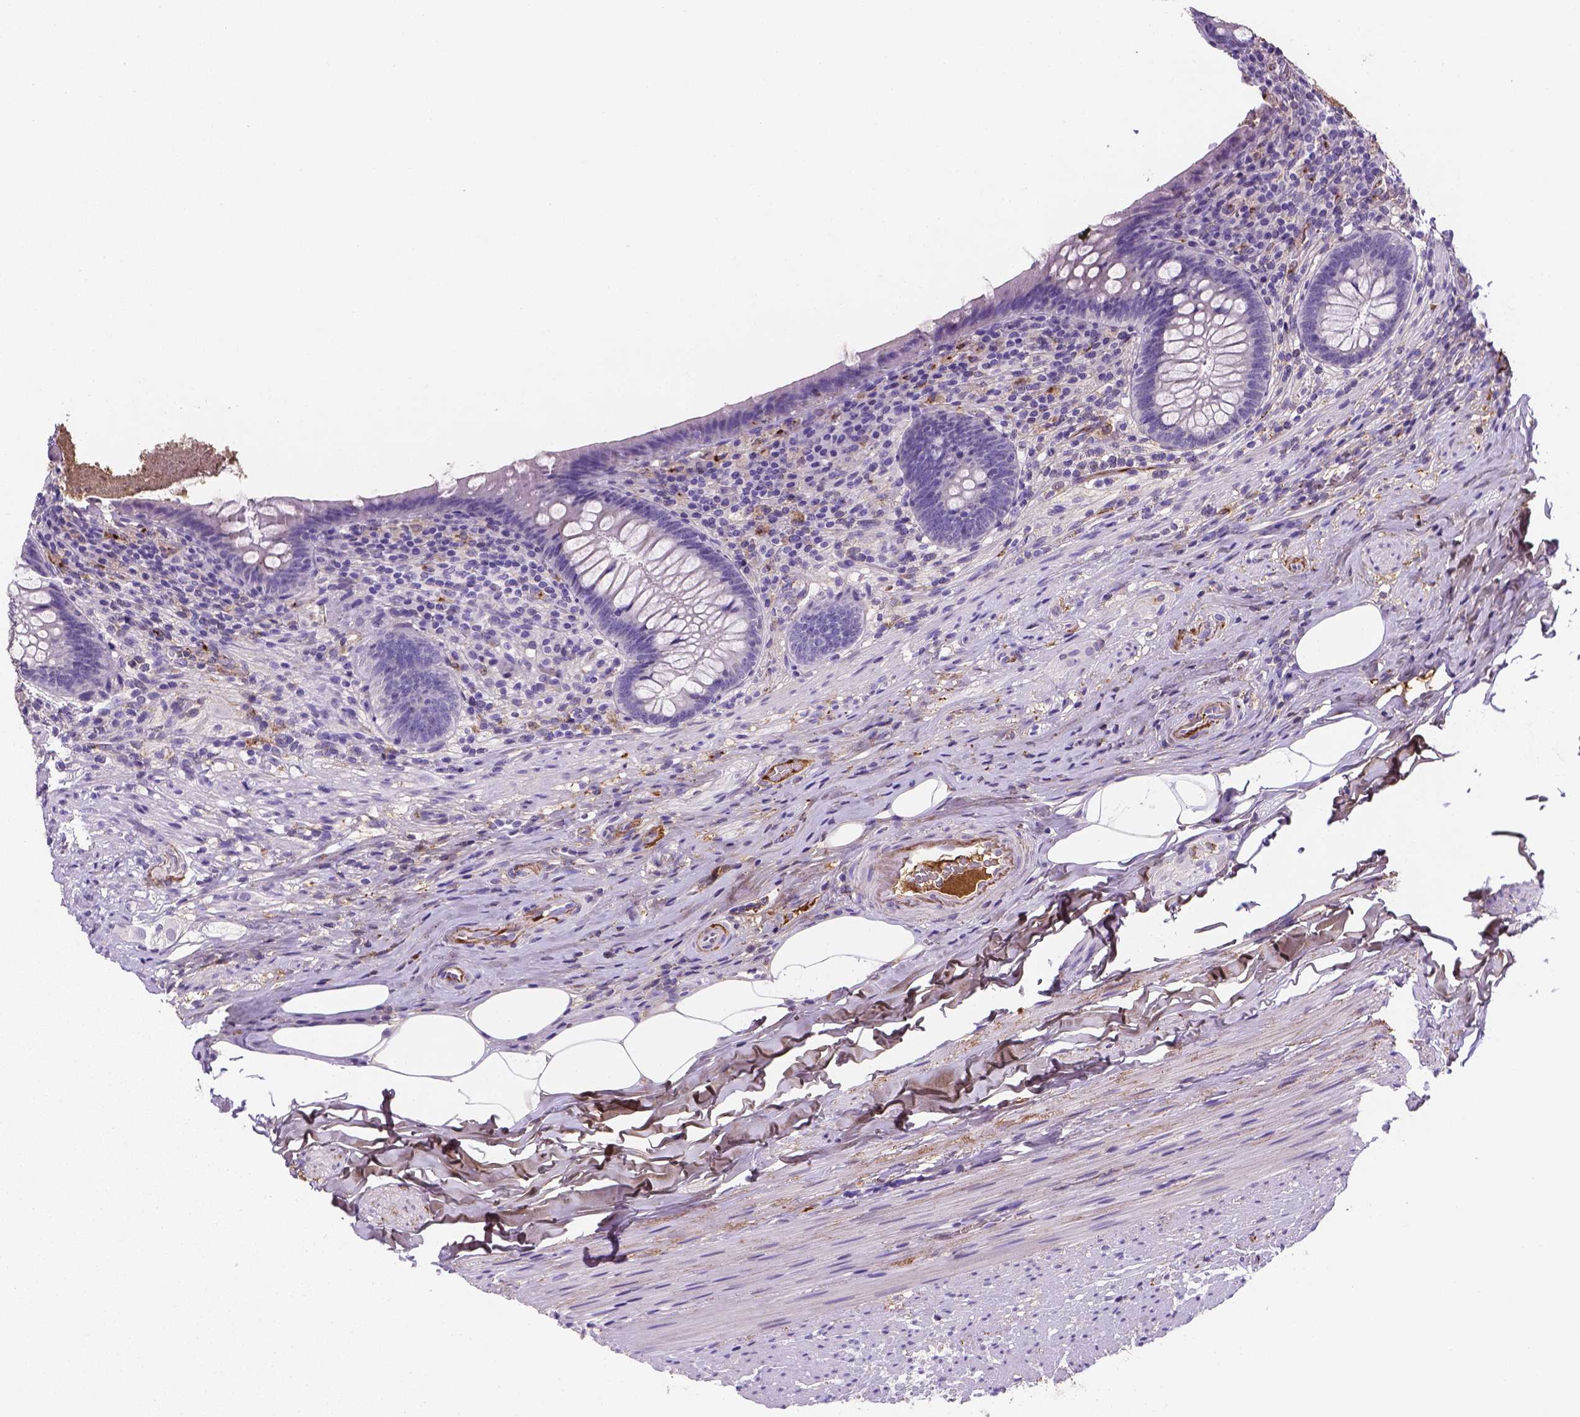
{"staining": {"intensity": "negative", "quantity": "none", "location": "none"}, "tissue": "appendix", "cell_type": "Glandular cells", "image_type": "normal", "snomed": [{"axis": "morphology", "description": "Normal tissue, NOS"}, {"axis": "topography", "description": "Appendix"}], "caption": "IHC image of normal appendix stained for a protein (brown), which displays no positivity in glandular cells.", "gene": "APOE", "patient": {"sex": "male", "age": 47}}